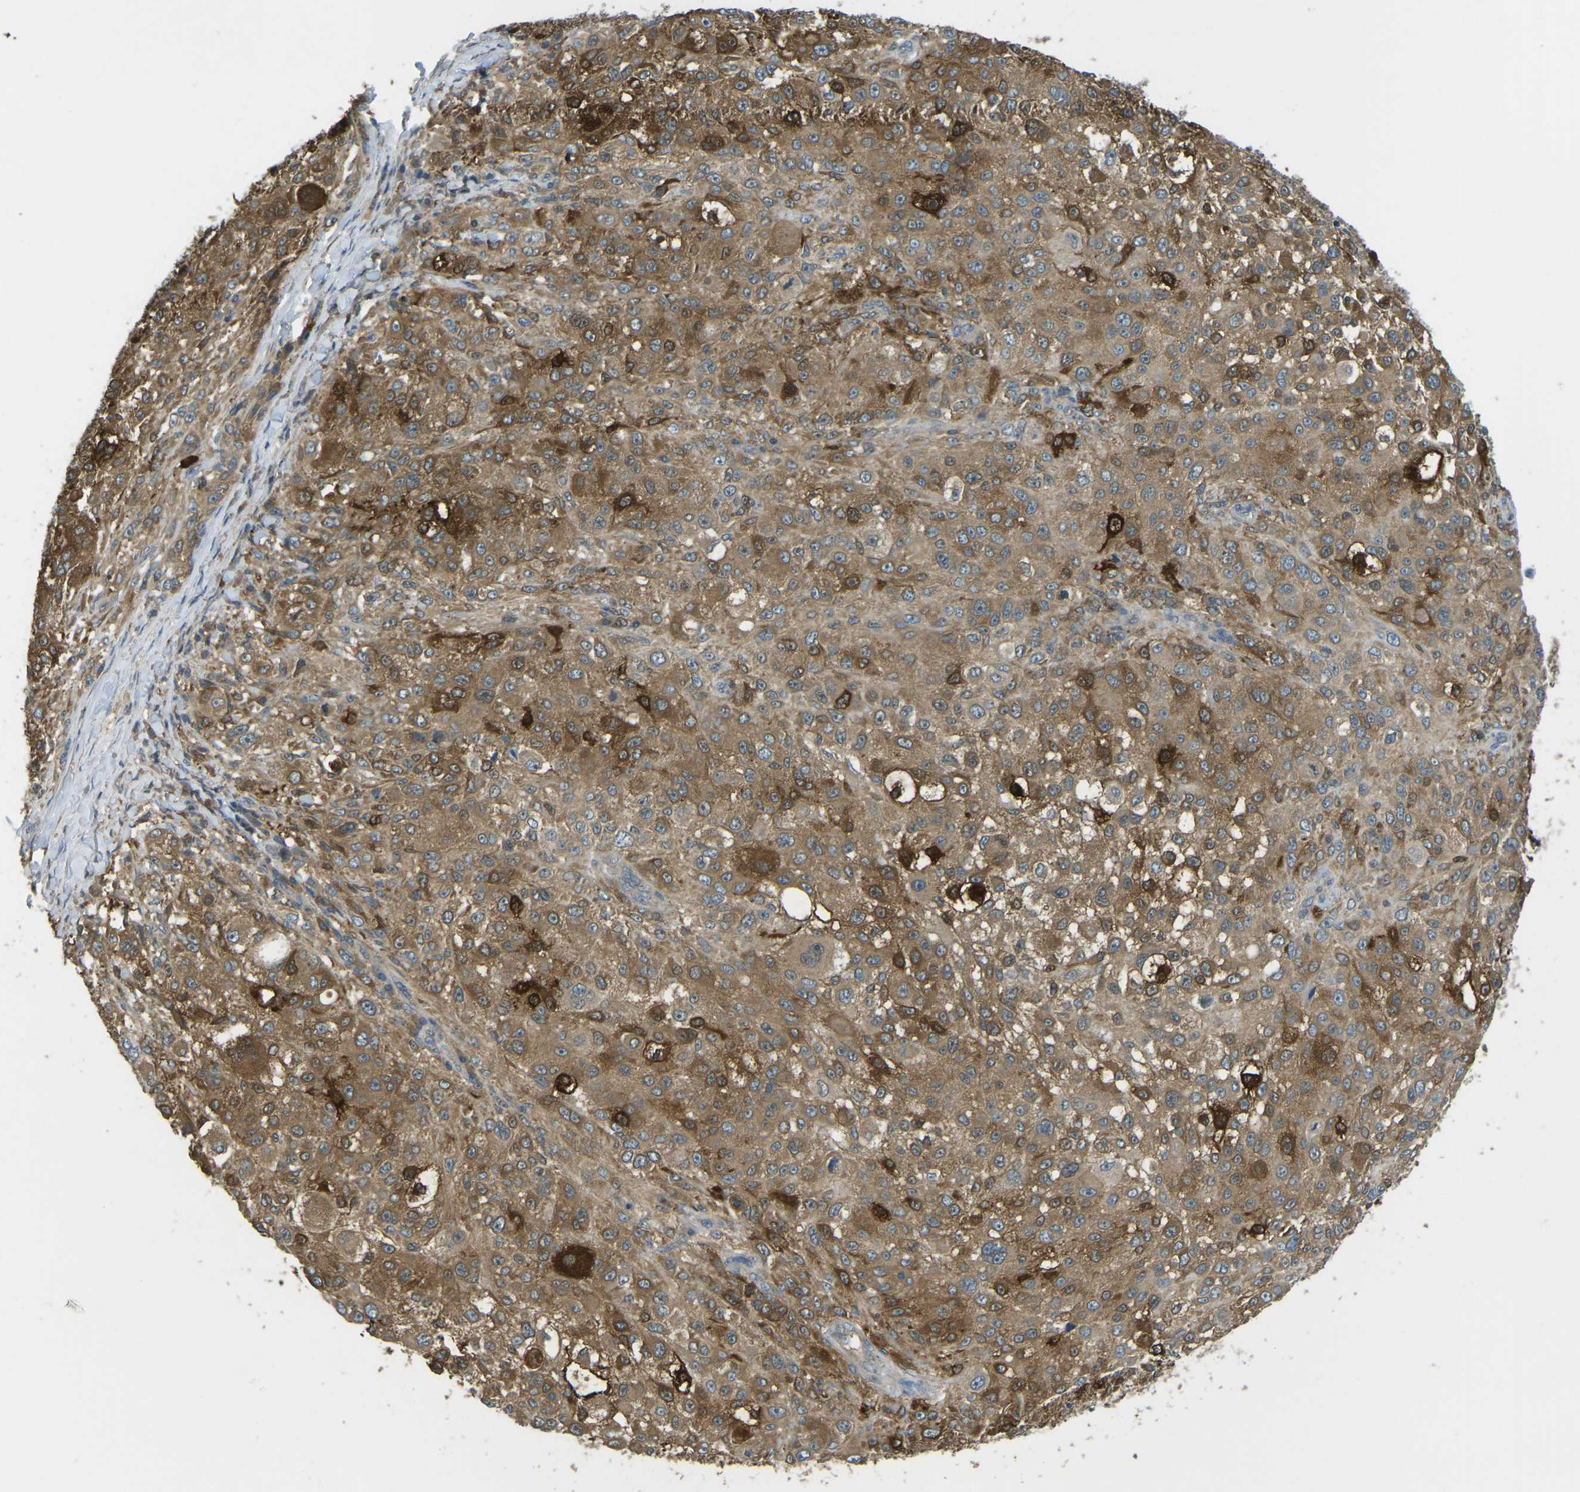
{"staining": {"intensity": "moderate", "quantity": ">75%", "location": "cytoplasmic/membranous,nuclear"}, "tissue": "melanoma", "cell_type": "Tumor cells", "image_type": "cancer", "snomed": [{"axis": "morphology", "description": "Necrosis, NOS"}, {"axis": "morphology", "description": "Malignant melanoma, NOS"}, {"axis": "topography", "description": "Skin"}], "caption": "This photomicrograph exhibits immunohistochemistry (IHC) staining of human melanoma, with medium moderate cytoplasmic/membranous and nuclear positivity in approximately >75% of tumor cells.", "gene": "PIEZO2", "patient": {"sex": "female", "age": 87}}